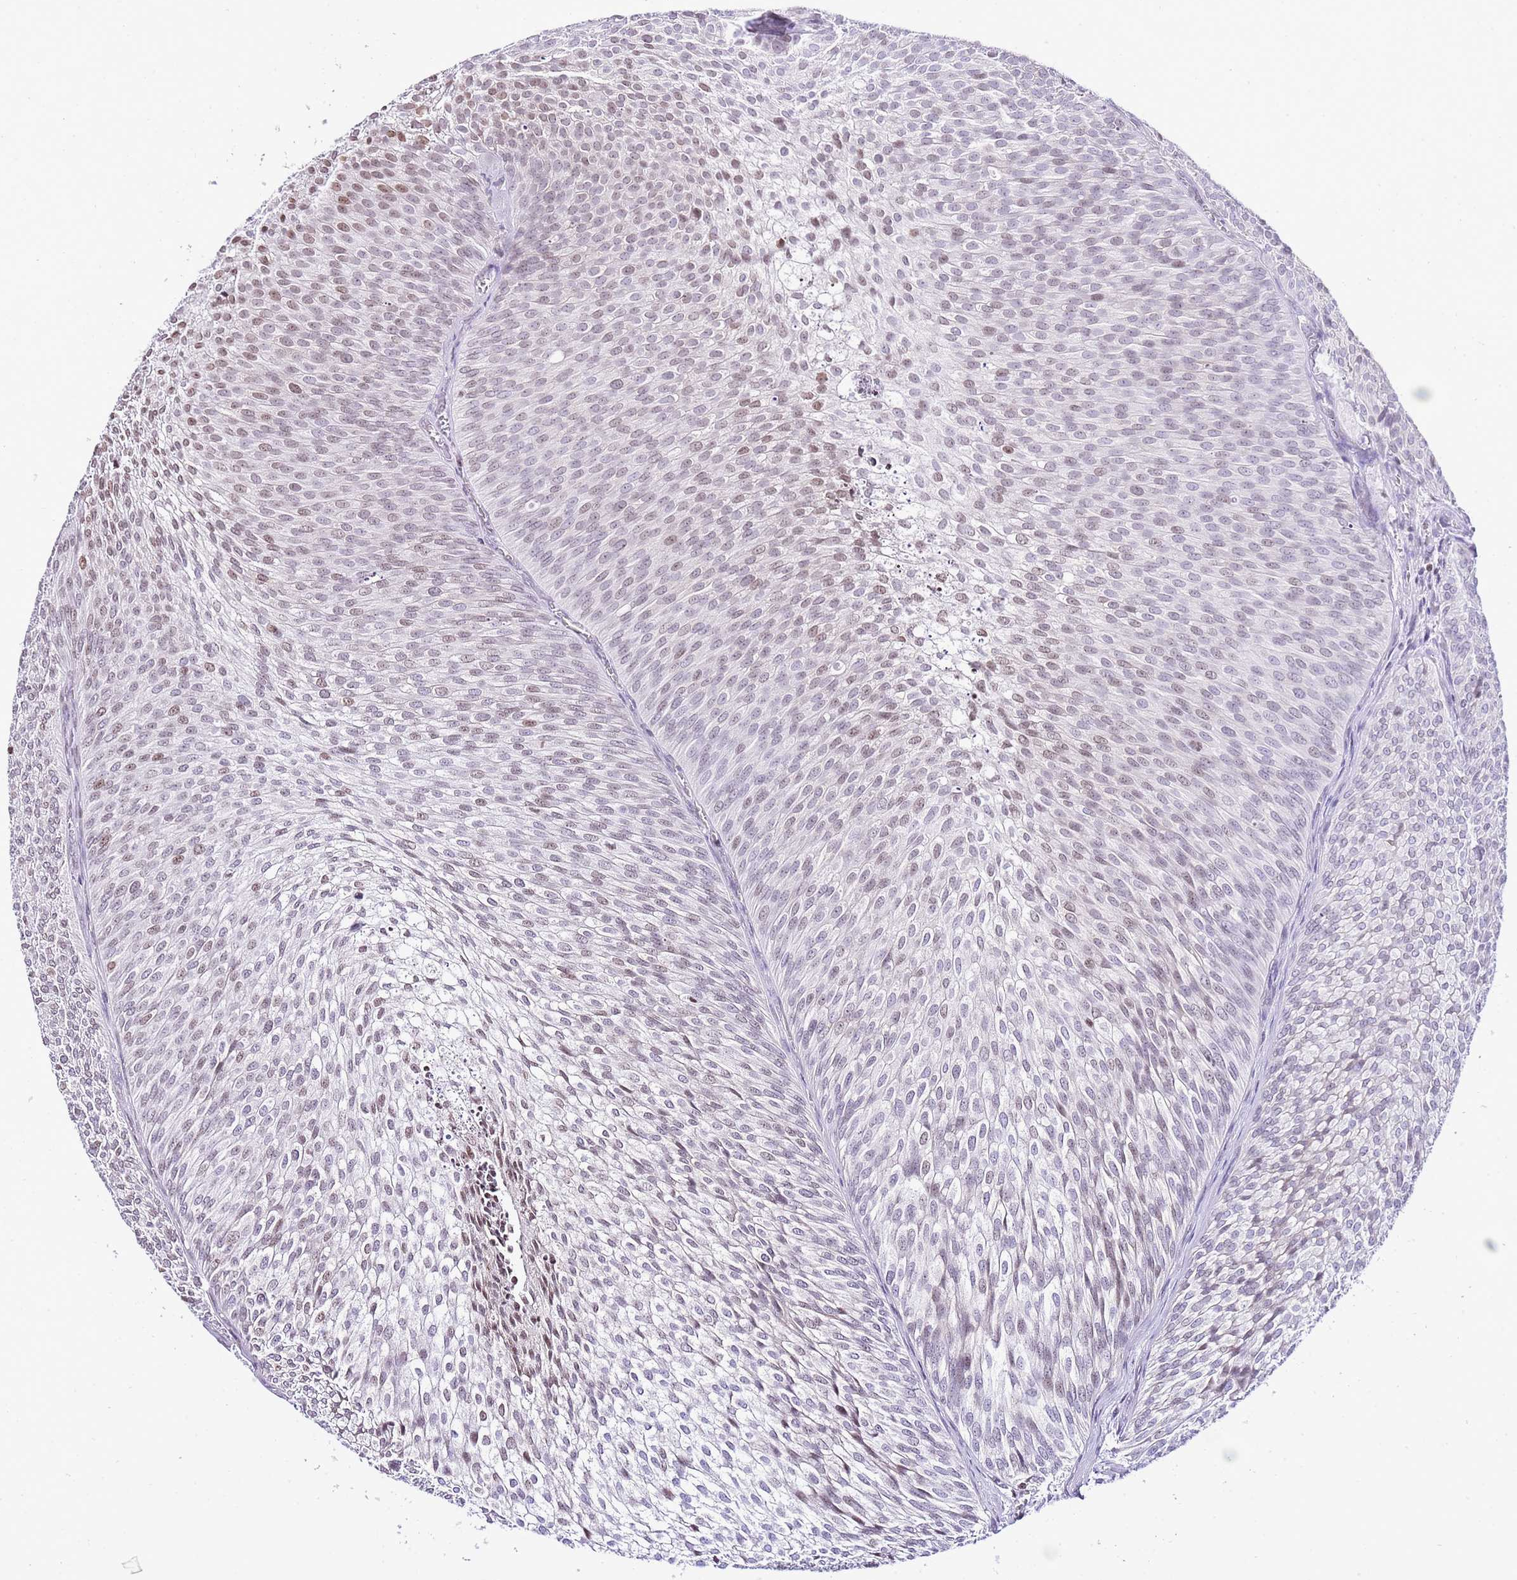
{"staining": {"intensity": "weak", "quantity": "25%-75%", "location": "nuclear"}, "tissue": "urothelial cancer", "cell_type": "Tumor cells", "image_type": "cancer", "snomed": [{"axis": "morphology", "description": "Urothelial carcinoma, Low grade"}, {"axis": "topography", "description": "Urinary bladder"}], "caption": "There is low levels of weak nuclear staining in tumor cells of low-grade urothelial carcinoma, as demonstrated by immunohistochemical staining (brown color).", "gene": "PRR15", "patient": {"sex": "male", "age": 91}}